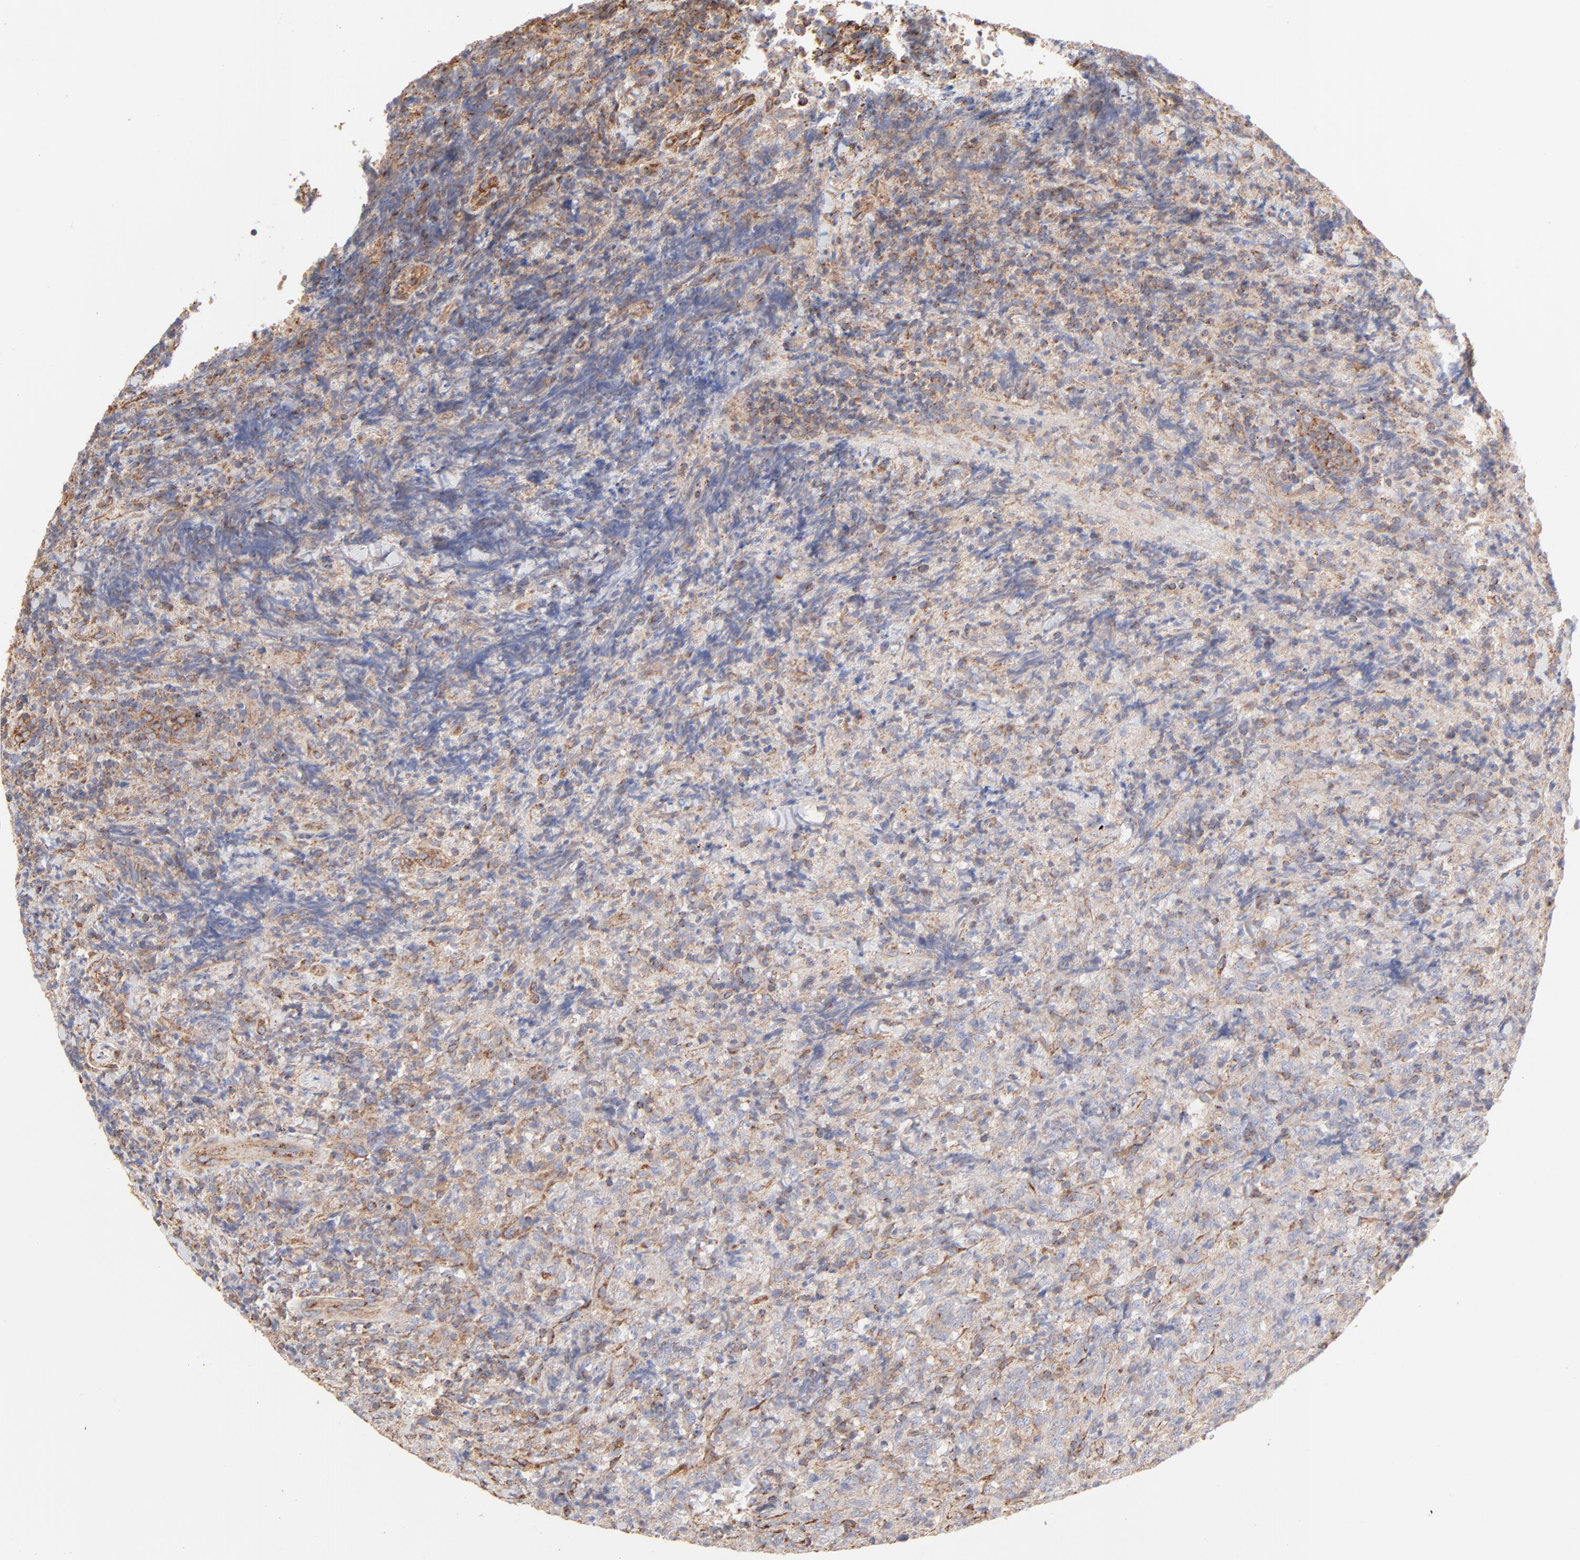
{"staining": {"intensity": "moderate", "quantity": ">75%", "location": "cytoplasmic/membranous"}, "tissue": "lymphoma", "cell_type": "Tumor cells", "image_type": "cancer", "snomed": [{"axis": "morphology", "description": "Malignant lymphoma, non-Hodgkin's type, High grade"}, {"axis": "topography", "description": "Tonsil"}], "caption": "Approximately >75% of tumor cells in lymphoma reveal moderate cytoplasmic/membranous protein staining as visualized by brown immunohistochemical staining.", "gene": "CLTB", "patient": {"sex": "female", "age": 36}}